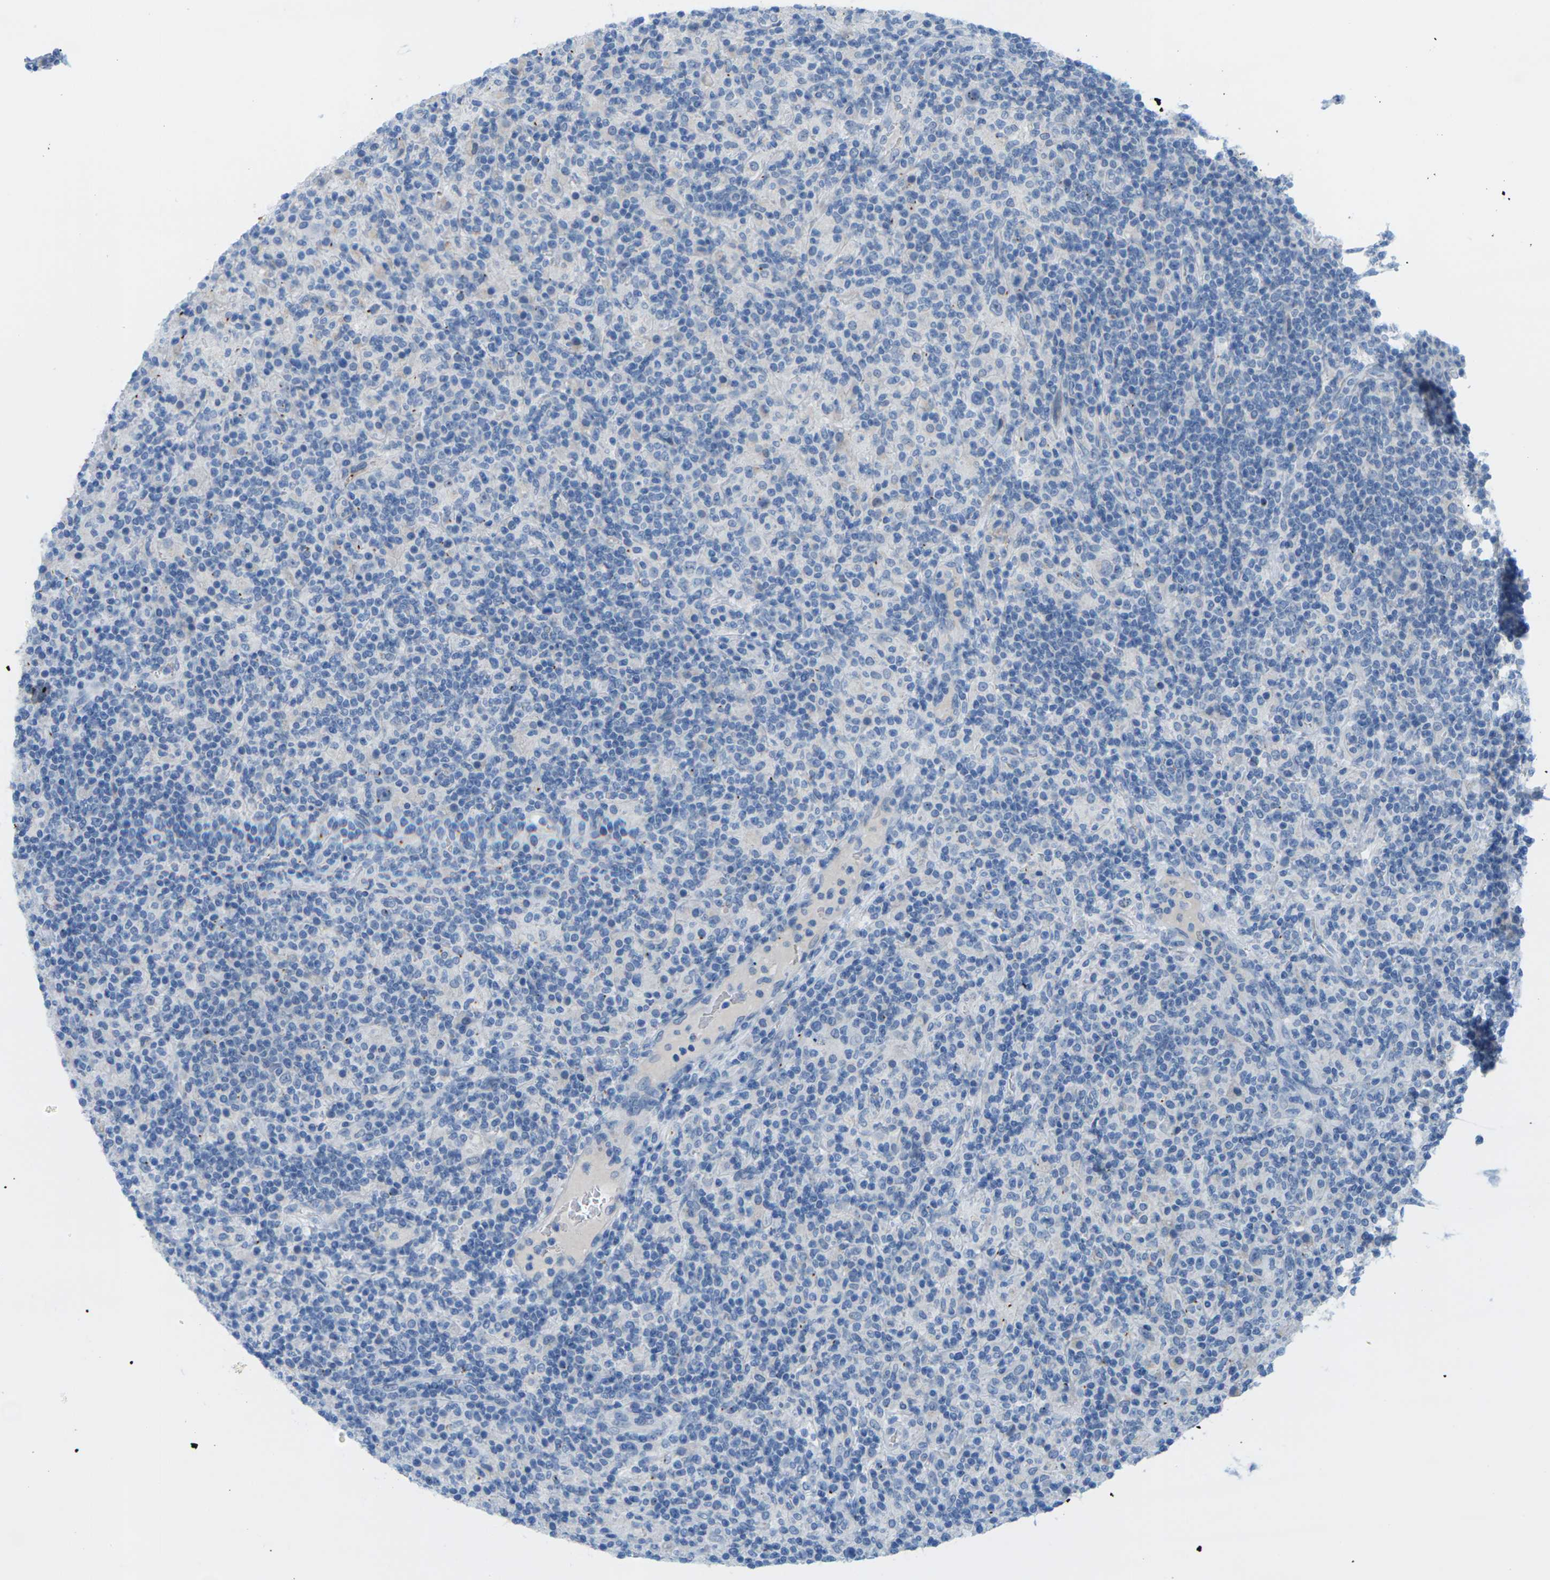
{"staining": {"intensity": "negative", "quantity": "none", "location": "none"}, "tissue": "lymphoma", "cell_type": "Tumor cells", "image_type": "cancer", "snomed": [{"axis": "morphology", "description": "Hodgkin's disease, NOS"}, {"axis": "topography", "description": "Lymph node"}], "caption": "High magnification brightfield microscopy of lymphoma stained with DAB (3,3'-diaminobenzidine) (brown) and counterstained with hematoxylin (blue): tumor cells show no significant positivity.", "gene": "CLDN3", "patient": {"sex": "male", "age": 70}}